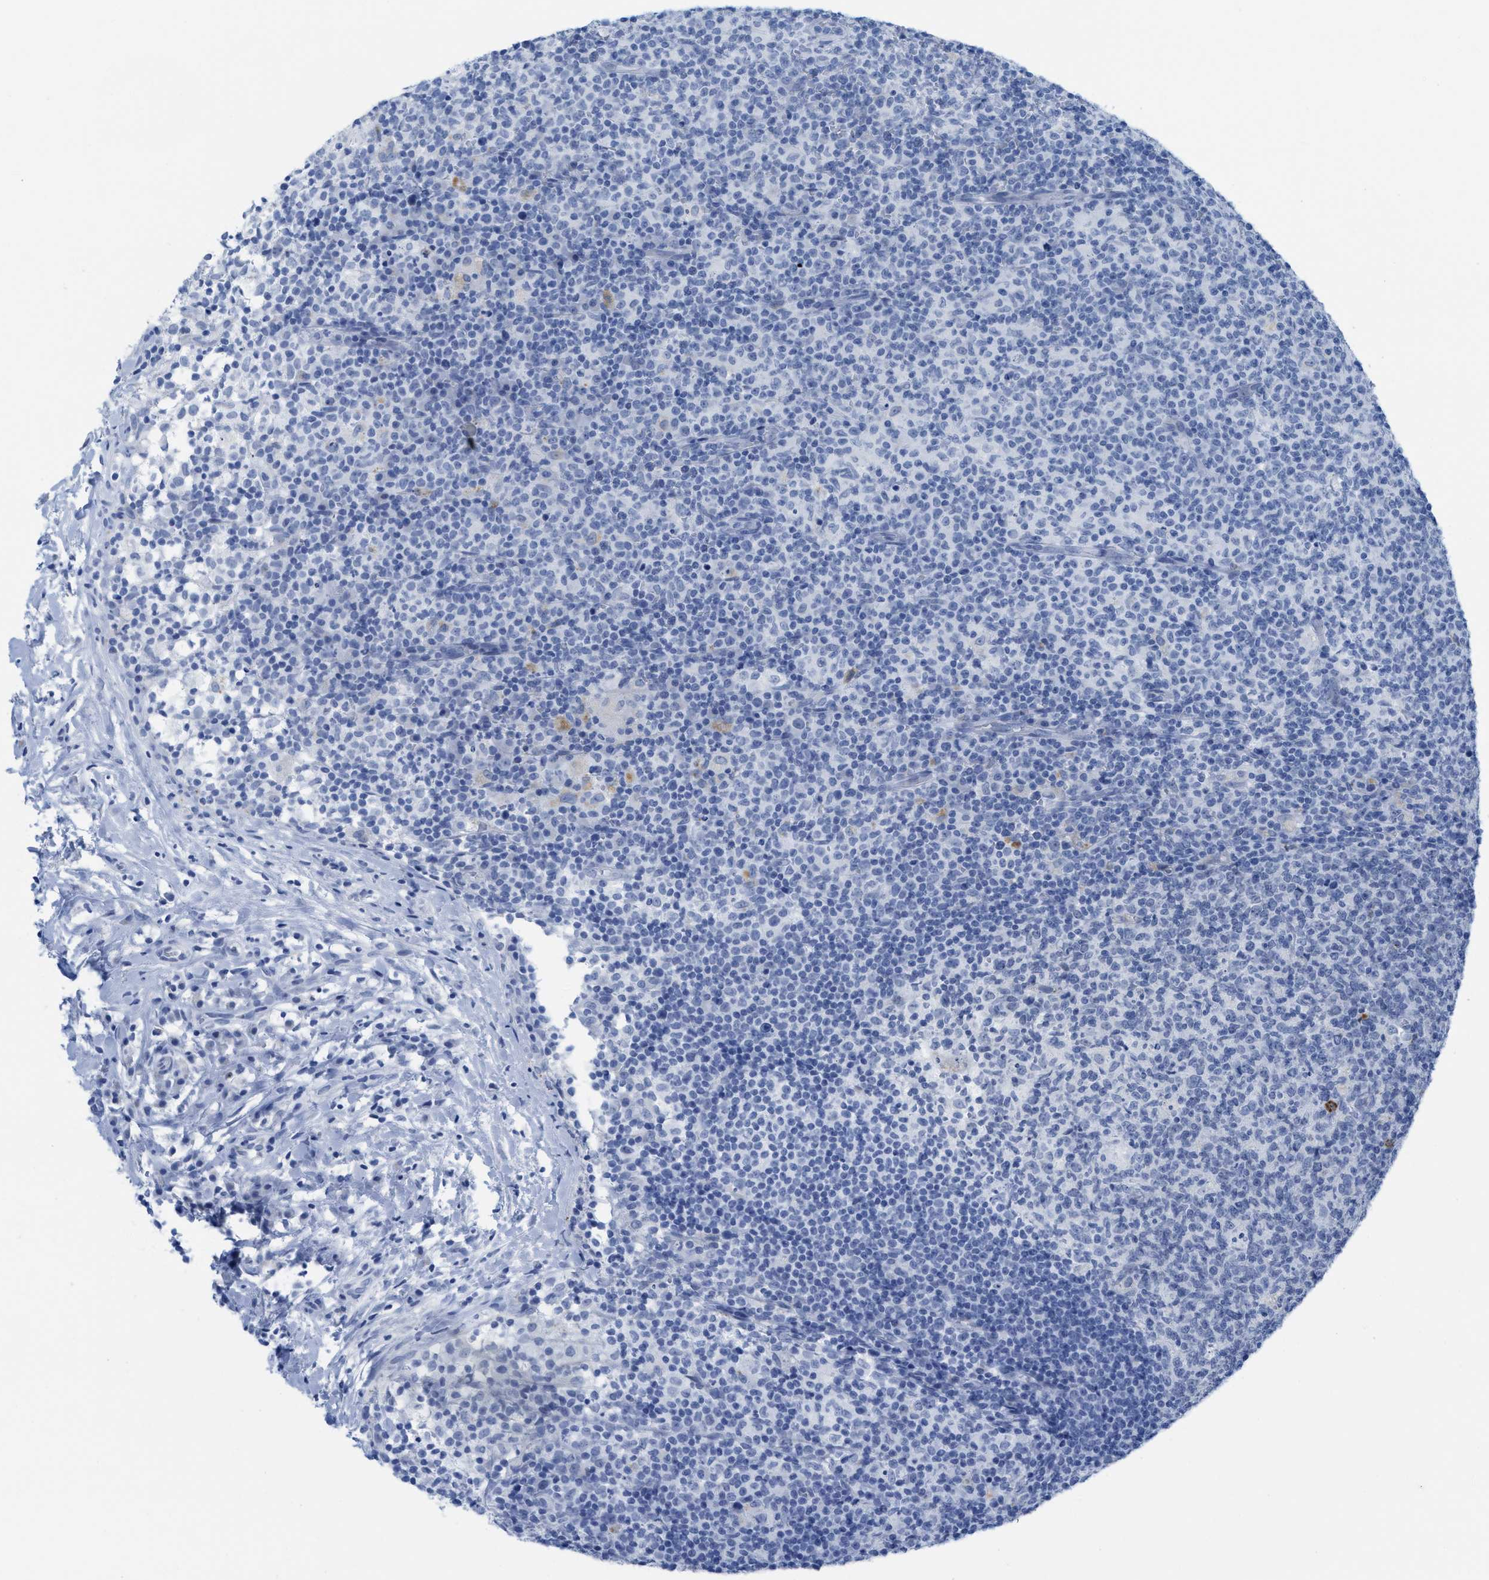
{"staining": {"intensity": "negative", "quantity": "none", "location": "none"}, "tissue": "lymph node", "cell_type": "Germinal center cells", "image_type": "normal", "snomed": [{"axis": "morphology", "description": "Normal tissue, NOS"}, {"axis": "morphology", "description": "Inflammation, NOS"}, {"axis": "topography", "description": "Lymph node"}], "caption": "A high-resolution micrograph shows immunohistochemistry (IHC) staining of normal lymph node, which shows no significant positivity in germinal center cells. The staining was performed using DAB to visualize the protein expression in brown, while the nuclei were stained in blue with hematoxylin (Magnification: 20x).", "gene": "WDR4", "patient": {"sex": "male", "age": 55}}